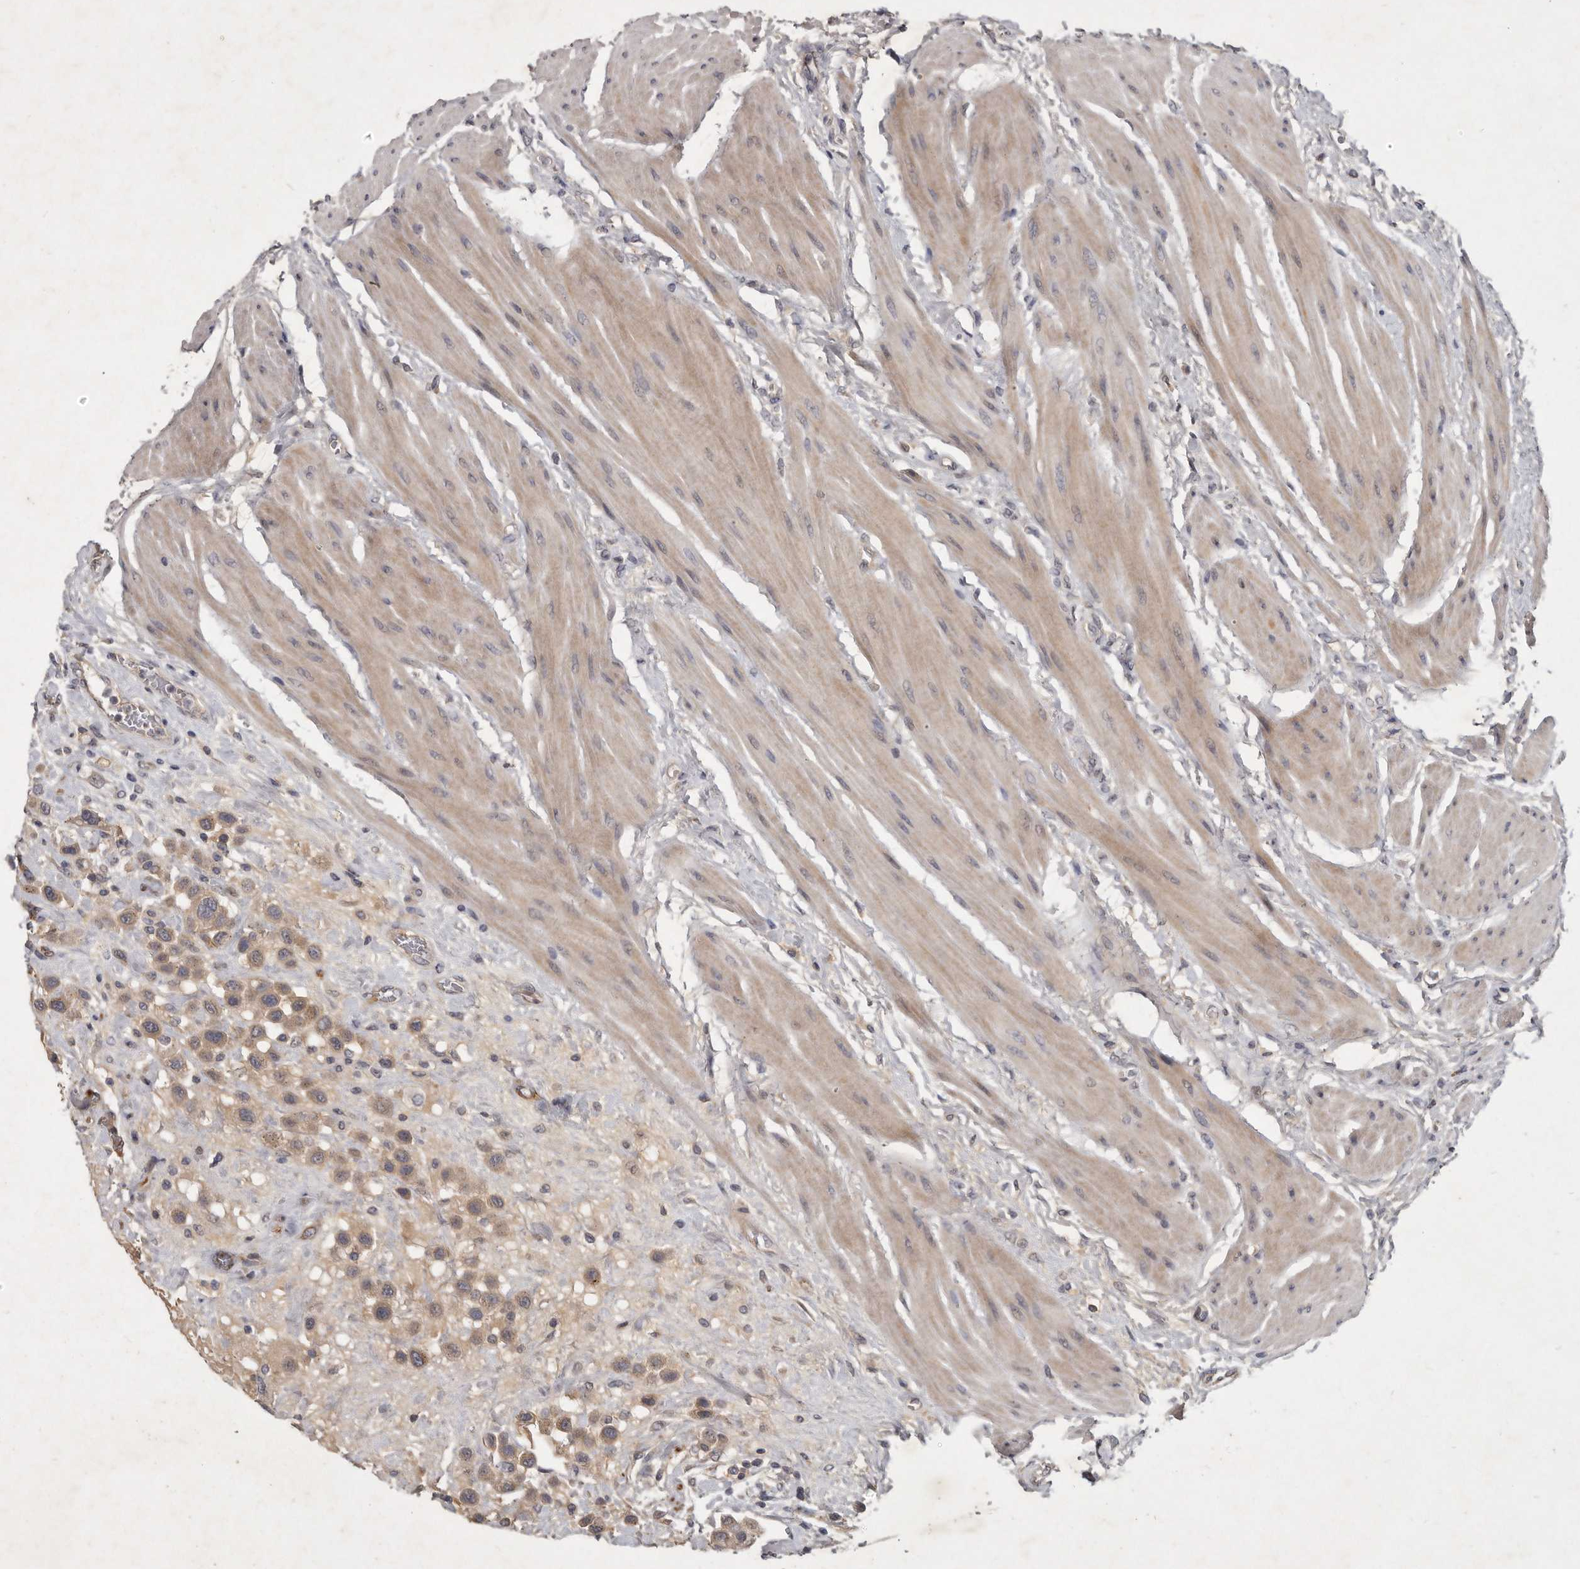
{"staining": {"intensity": "weak", "quantity": ">75%", "location": "cytoplasmic/membranous"}, "tissue": "urothelial cancer", "cell_type": "Tumor cells", "image_type": "cancer", "snomed": [{"axis": "morphology", "description": "Urothelial carcinoma, High grade"}, {"axis": "topography", "description": "Urinary bladder"}], "caption": "A photomicrograph of high-grade urothelial carcinoma stained for a protein displays weak cytoplasmic/membranous brown staining in tumor cells.", "gene": "SLC22A1", "patient": {"sex": "male", "age": 50}}